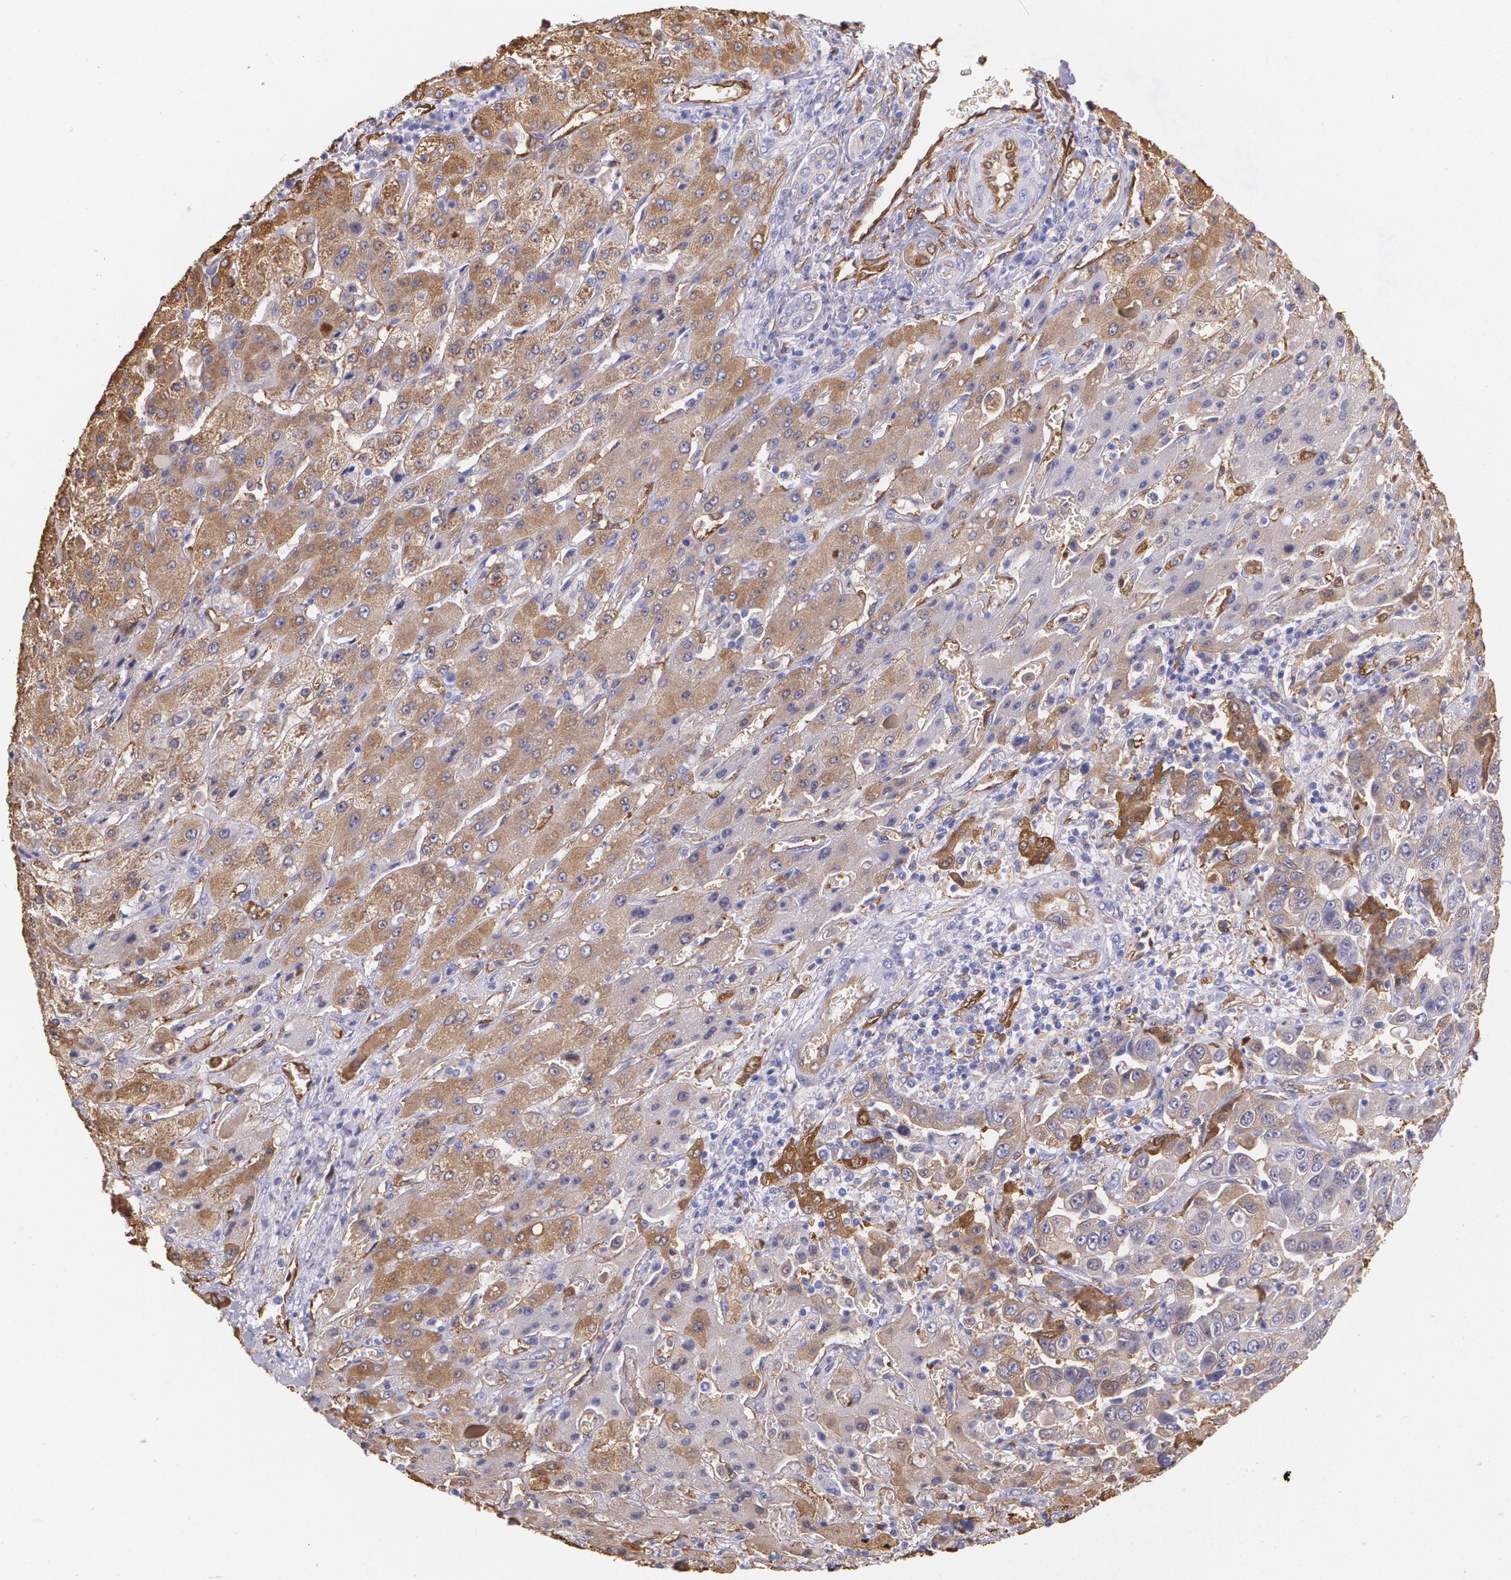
{"staining": {"intensity": "weak", "quantity": "25%-75%", "location": "cytoplasmic/membranous"}, "tissue": "liver cancer", "cell_type": "Tumor cells", "image_type": "cancer", "snomed": [{"axis": "morphology", "description": "Cholangiocarcinoma"}, {"axis": "topography", "description": "Liver"}], "caption": "A high-resolution micrograph shows IHC staining of liver cancer (cholangiocarcinoma), which exhibits weak cytoplasmic/membranous positivity in approximately 25%-75% of tumor cells.", "gene": "MMP2", "patient": {"sex": "female", "age": 52}}